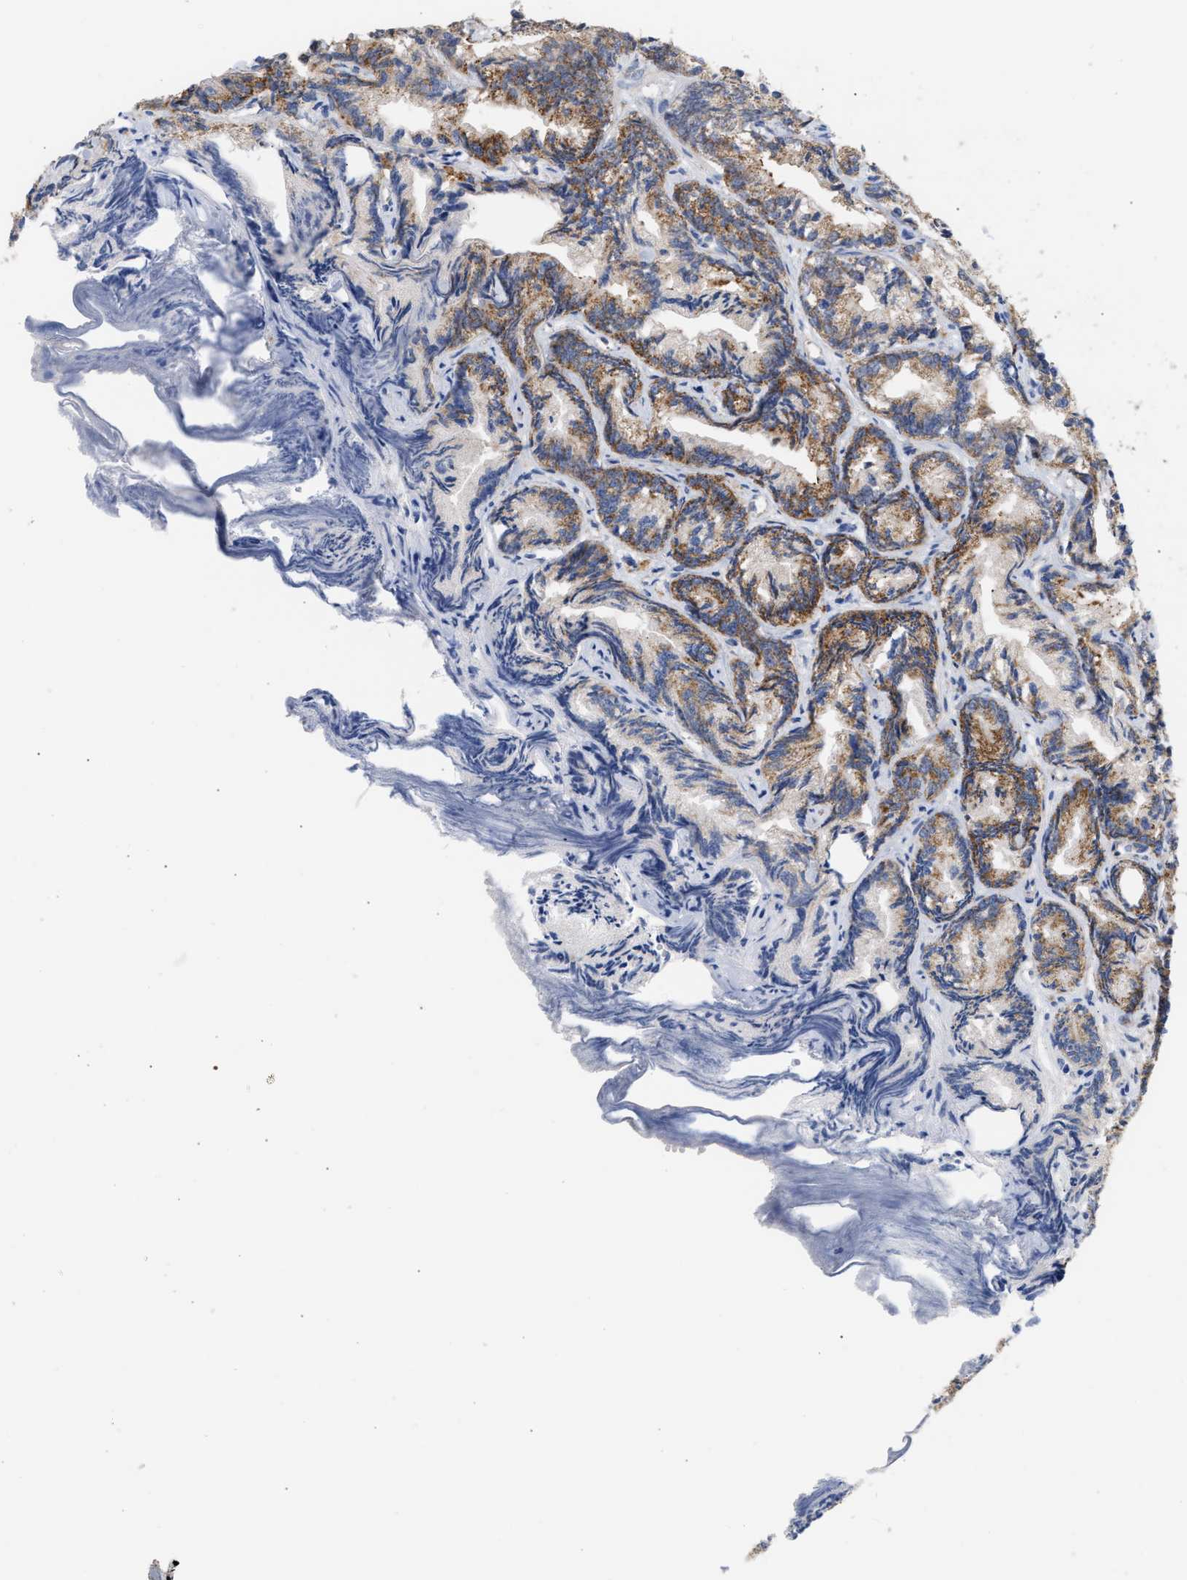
{"staining": {"intensity": "moderate", "quantity": ">75%", "location": "cytoplasmic/membranous"}, "tissue": "prostate cancer", "cell_type": "Tumor cells", "image_type": "cancer", "snomed": [{"axis": "morphology", "description": "Adenocarcinoma, Low grade"}, {"axis": "topography", "description": "Prostate"}], "caption": "High-magnification brightfield microscopy of prostate cancer (low-grade adenocarcinoma) stained with DAB (brown) and counterstained with hematoxylin (blue). tumor cells exhibit moderate cytoplasmic/membranous staining is present in about>75% of cells.", "gene": "ACOT13", "patient": {"sex": "male", "age": 89}}